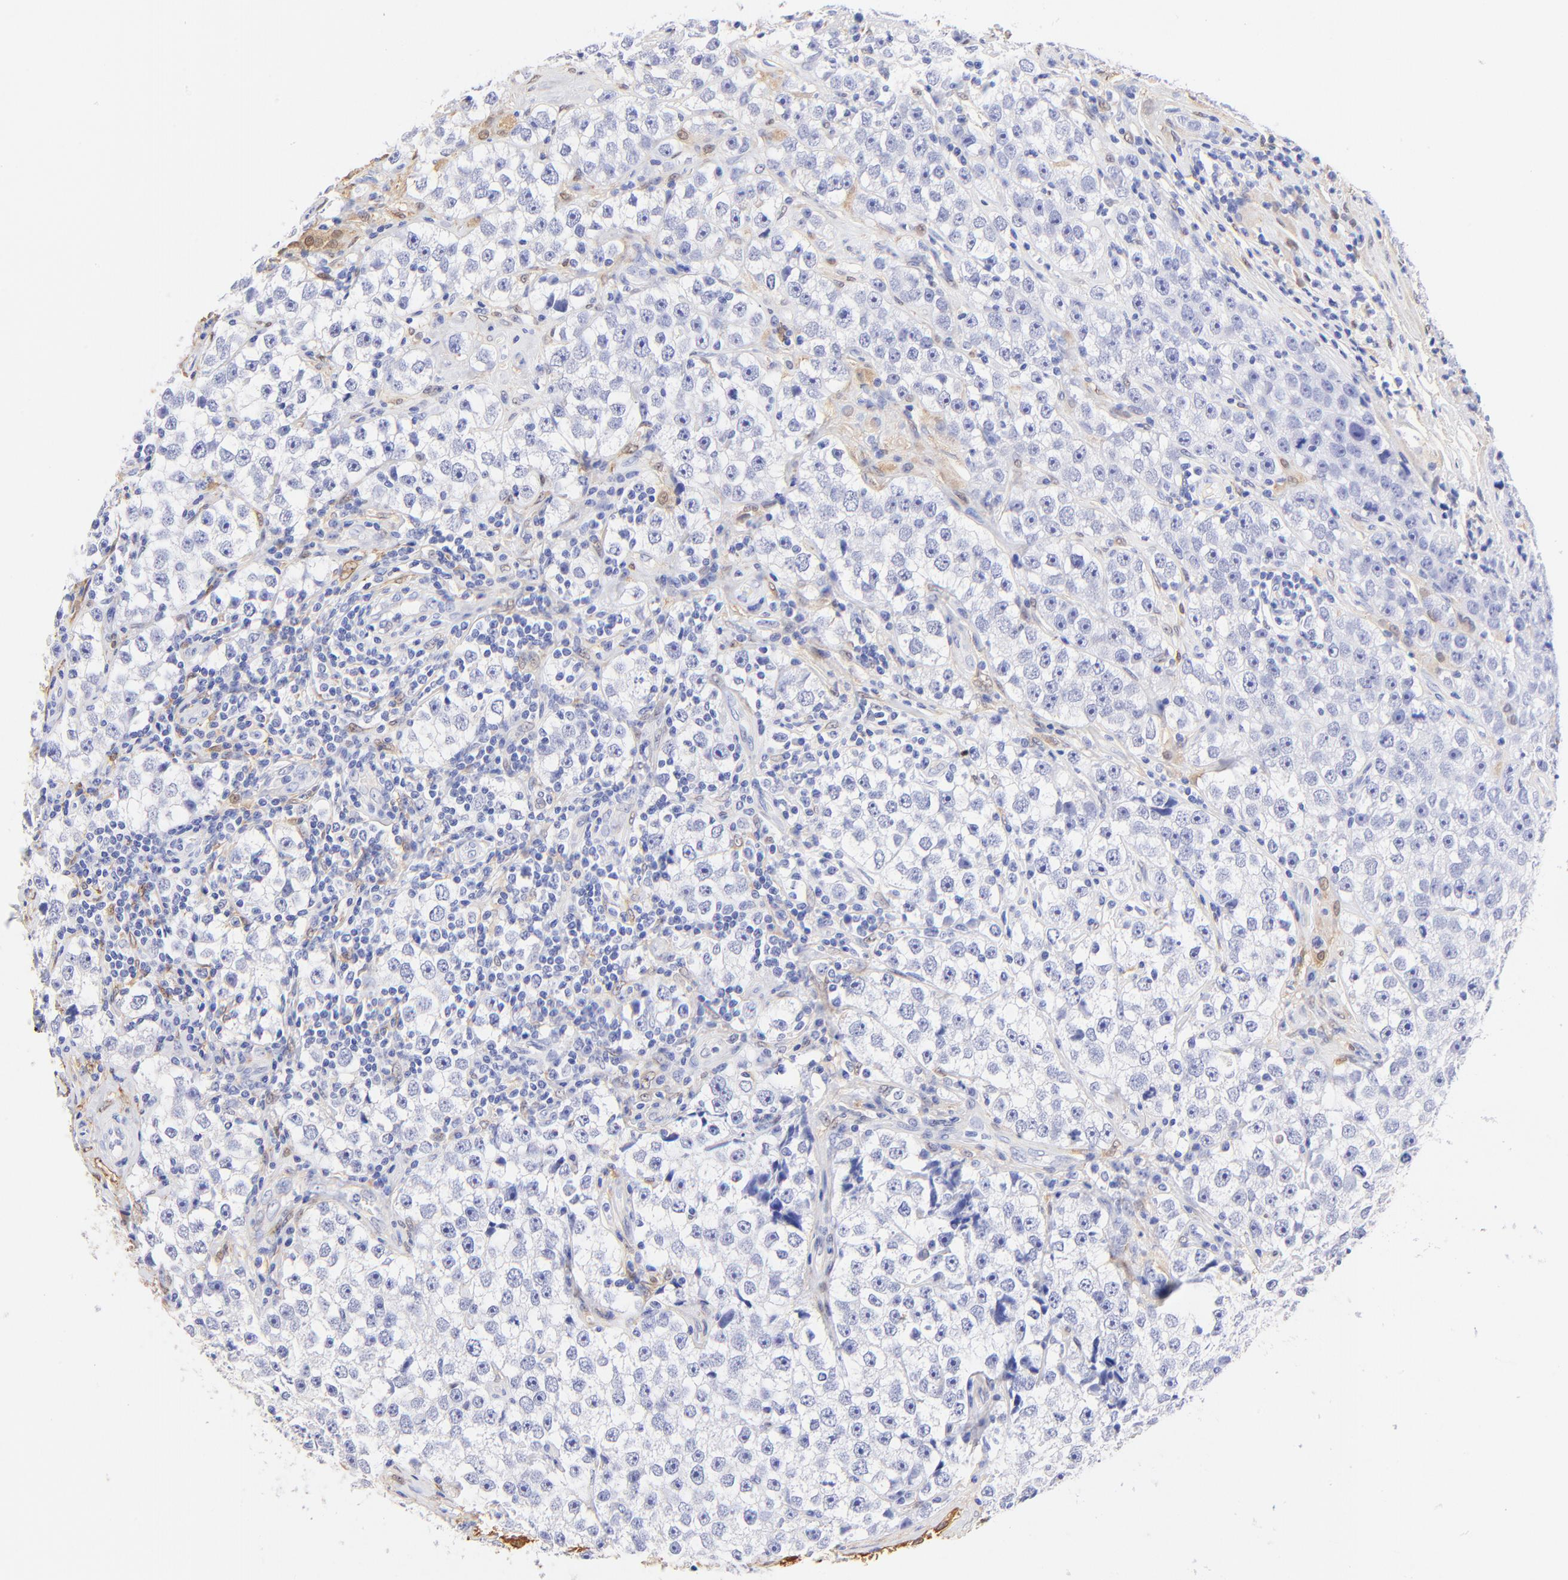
{"staining": {"intensity": "negative", "quantity": "none", "location": "none"}, "tissue": "testis cancer", "cell_type": "Tumor cells", "image_type": "cancer", "snomed": [{"axis": "morphology", "description": "Seminoma, NOS"}, {"axis": "topography", "description": "Testis"}], "caption": "The image demonstrates no staining of tumor cells in testis cancer (seminoma).", "gene": "ALDH1A1", "patient": {"sex": "male", "age": 32}}